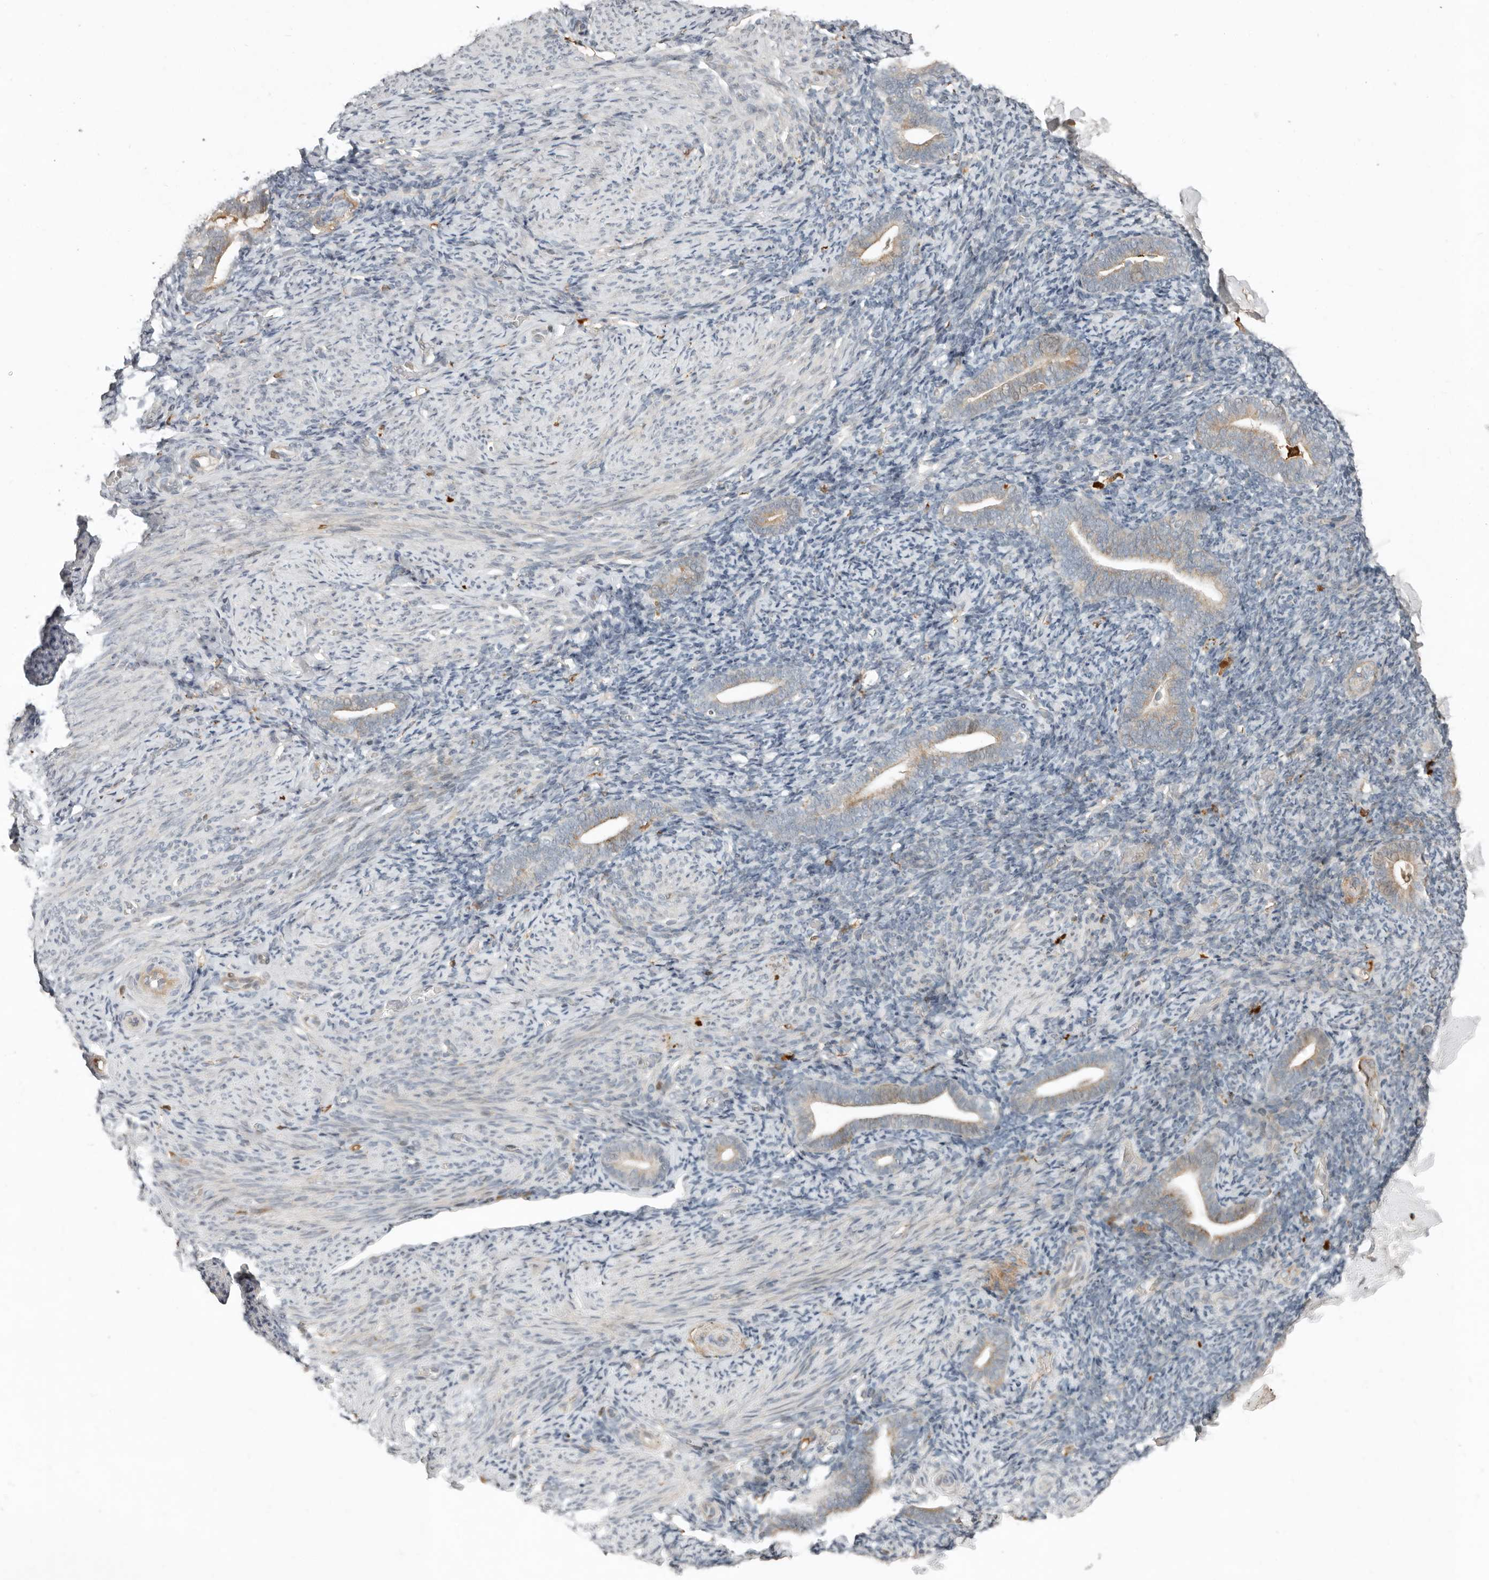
{"staining": {"intensity": "moderate", "quantity": "<25%", "location": "cytoplasmic/membranous"}, "tissue": "endometrium", "cell_type": "Cells in endometrial stroma", "image_type": "normal", "snomed": [{"axis": "morphology", "description": "Normal tissue, NOS"}, {"axis": "topography", "description": "Endometrium"}], "caption": "Immunohistochemistry histopathology image of normal human endometrium stained for a protein (brown), which demonstrates low levels of moderate cytoplasmic/membranous positivity in approximately <25% of cells in endometrial stroma.", "gene": "KLHL38", "patient": {"sex": "female", "age": 51}}